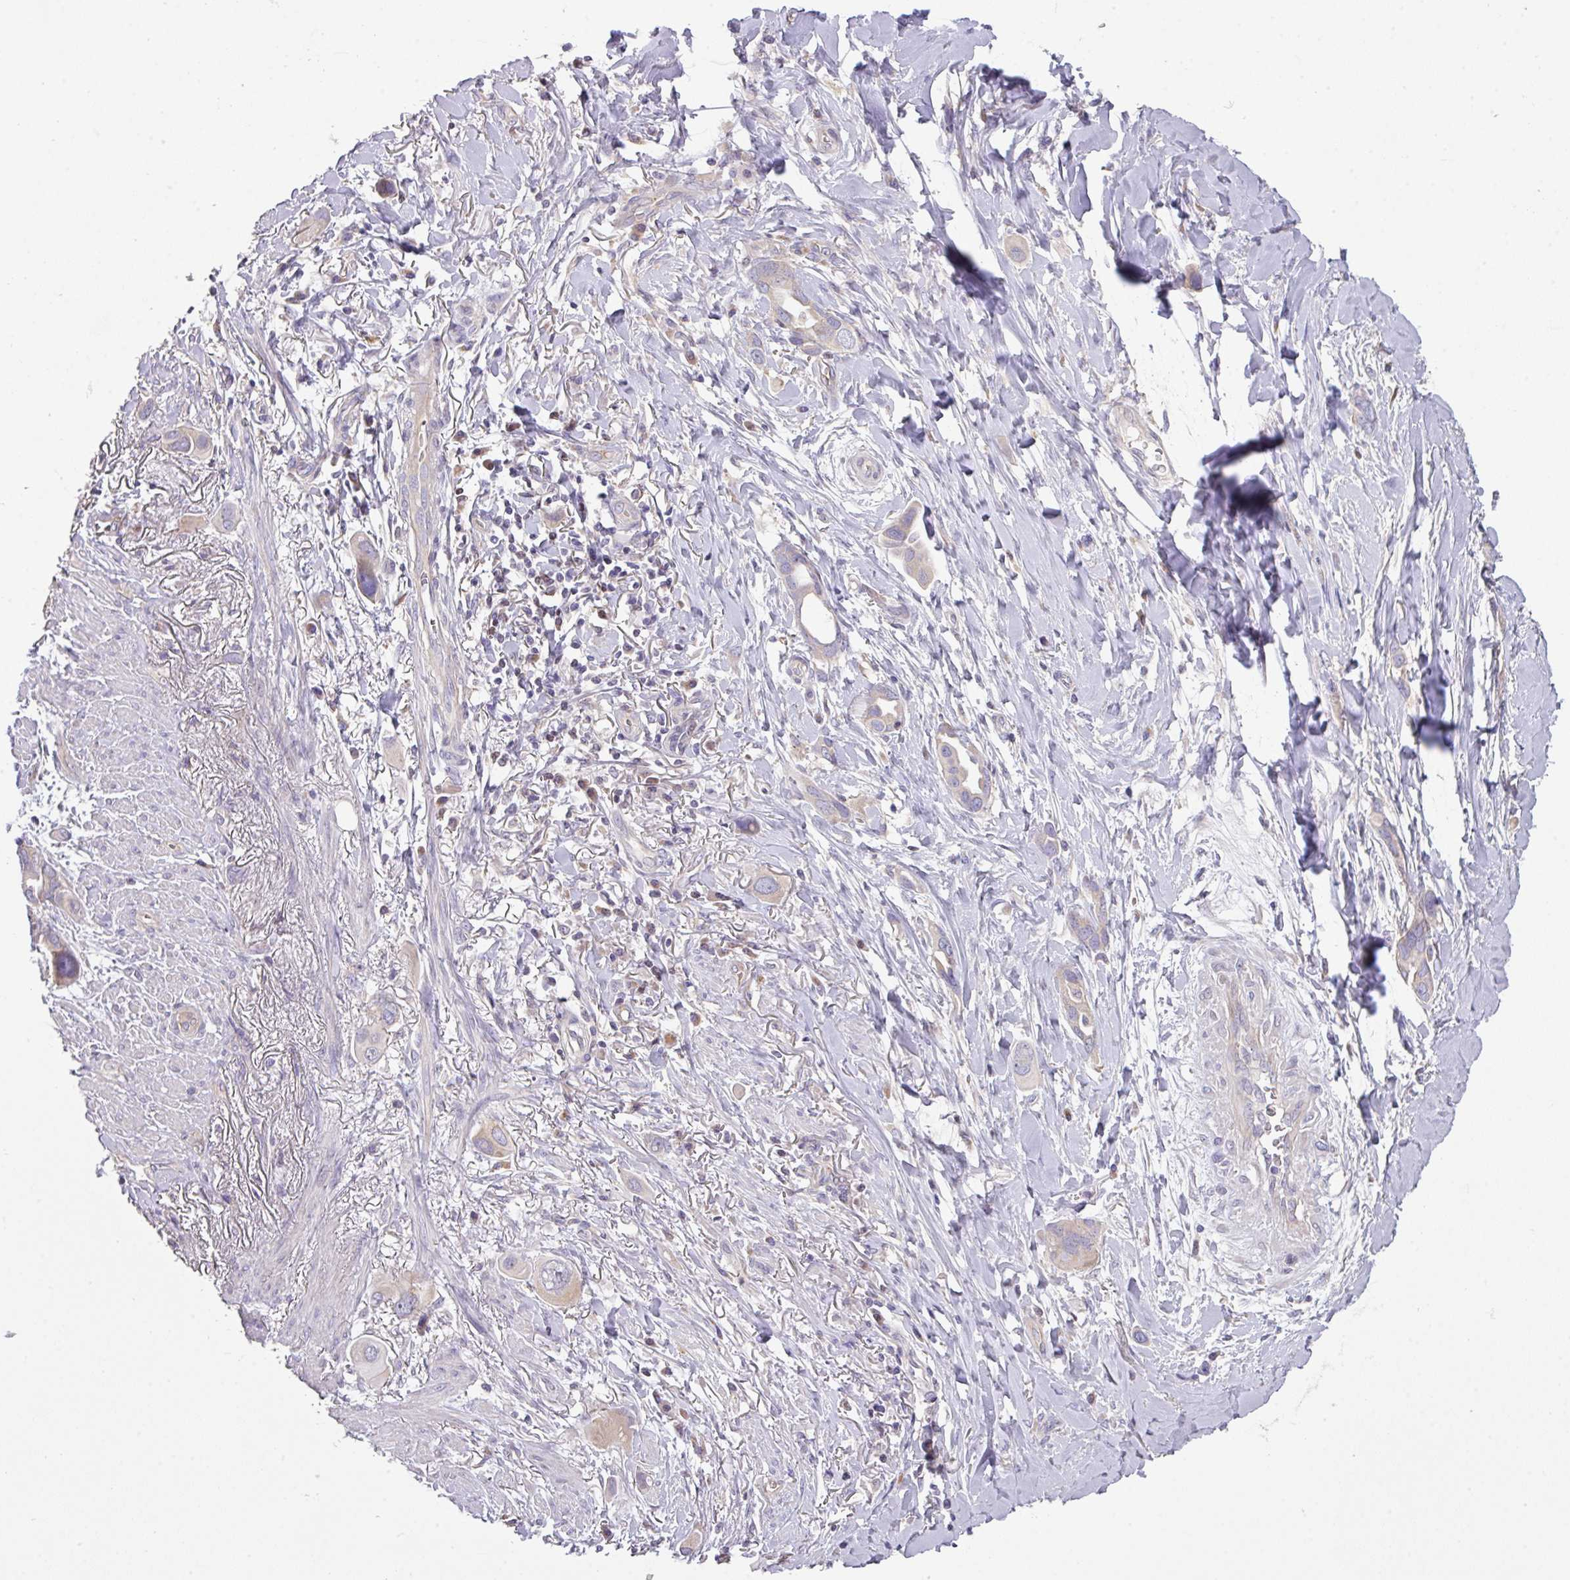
{"staining": {"intensity": "weak", "quantity": ">75%", "location": "cytoplasmic/membranous"}, "tissue": "lung cancer", "cell_type": "Tumor cells", "image_type": "cancer", "snomed": [{"axis": "morphology", "description": "Adenocarcinoma, NOS"}, {"axis": "topography", "description": "Lung"}], "caption": "Lung cancer stained for a protein shows weak cytoplasmic/membranous positivity in tumor cells.", "gene": "ZNF394", "patient": {"sex": "male", "age": 76}}